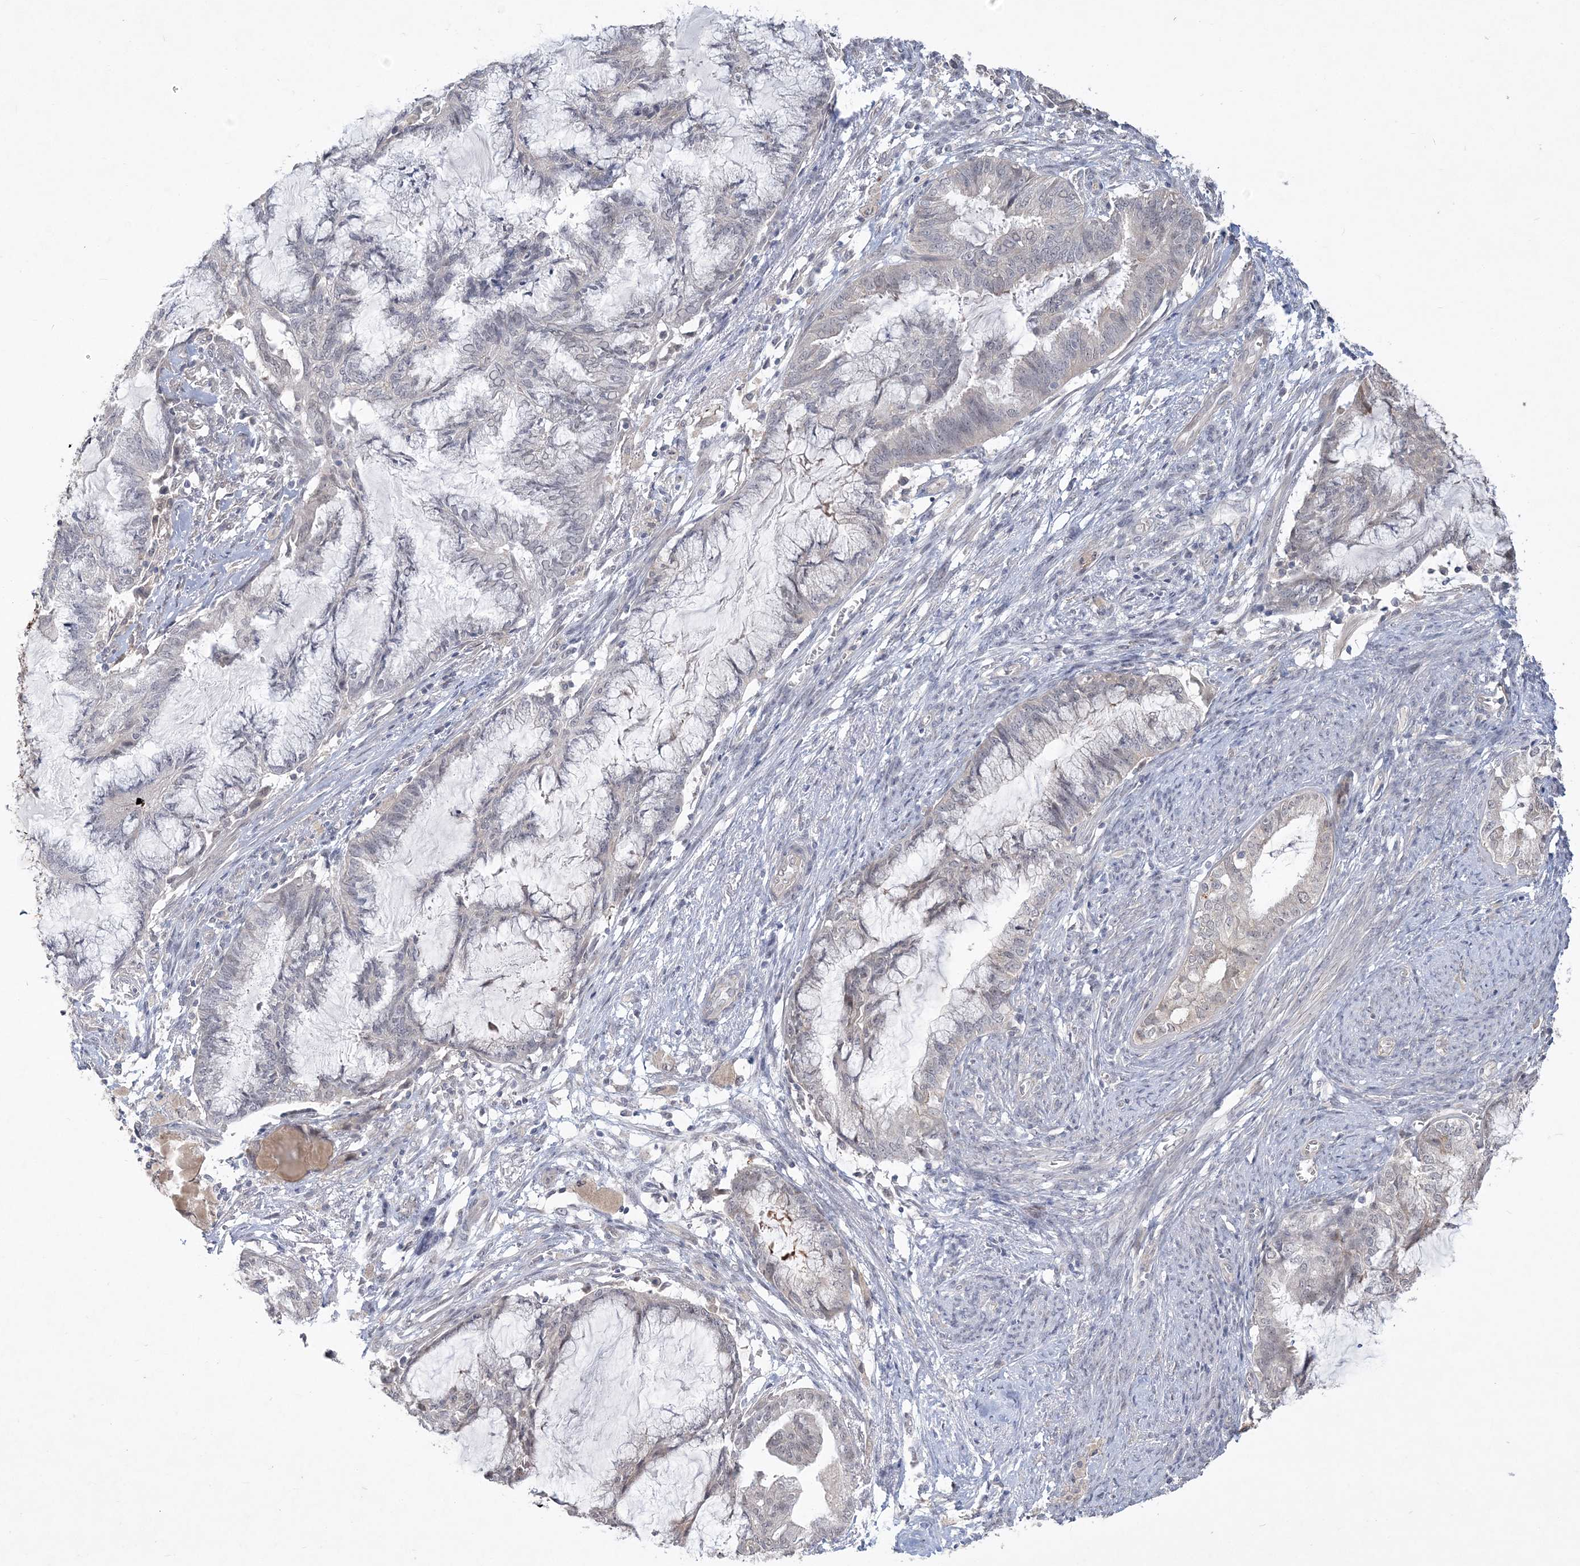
{"staining": {"intensity": "negative", "quantity": "none", "location": "none"}, "tissue": "endometrial cancer", "cell_type": "Tumor cells", "image_type": "cancer", "snomed": [{"axis": "morphology", "description": "Adenocarcinoma, NOS"}, {"axis": "topography", "description": "Endometrium"}], "caption": "Immunohistochemistry histopathology image of human endometrial adenocarcinoma stained for a protein (brown), which demonstrates no positivity in tumor cells.", "gene": "TSPEAR", "patient": {"sex": "female", "age": 86}}